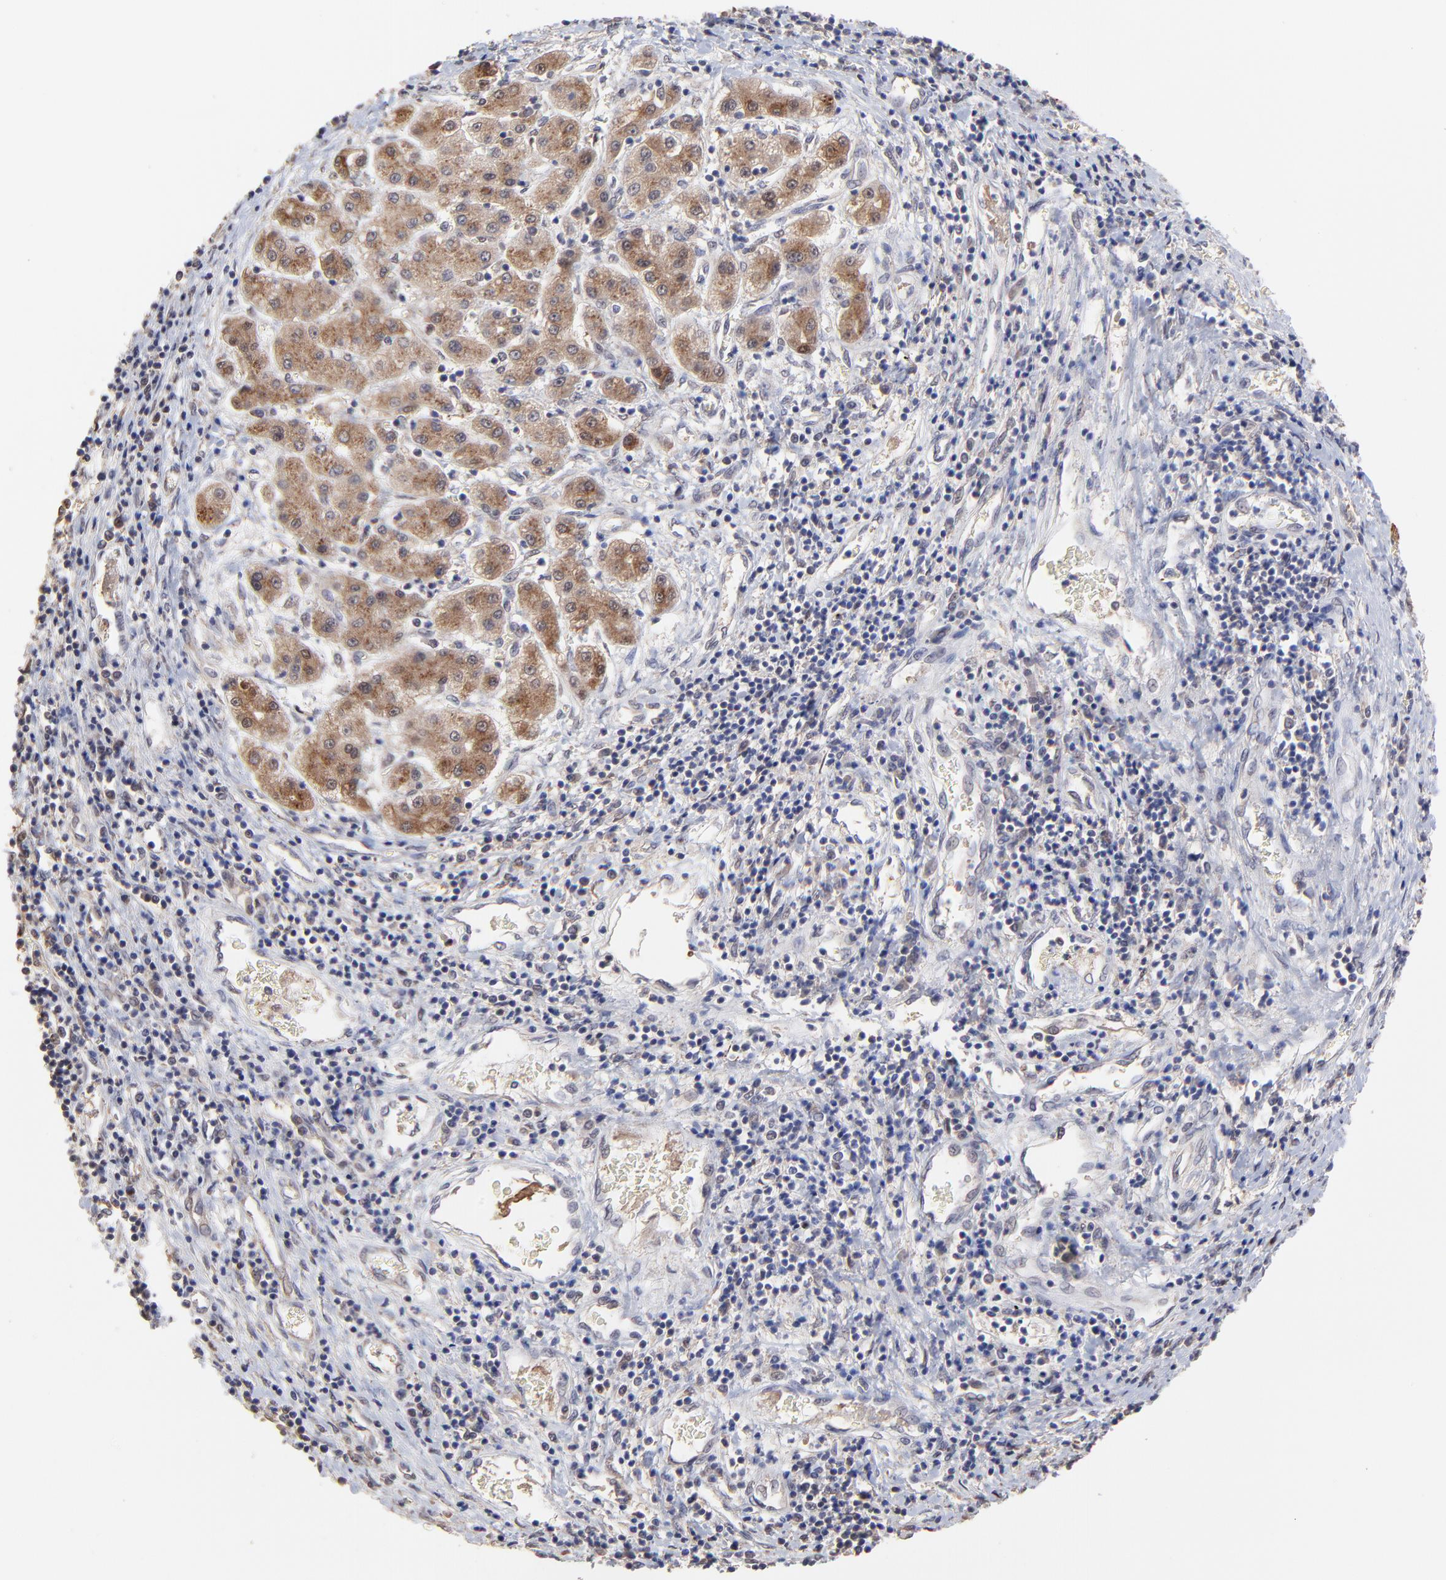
{"staining": {"intensity": "moderate", "quantity": ">75%", "location": "cytoplasmic/membranous,nuclear"}, "tissue": "liver cancer", "cell_type": "Tumor cells", "image_type": "cancer", "snomed": [{"axis": "morphology", "description": "Carcinoma, Hepatocellular, NOS"}, {"axis": "topography", "description": "Liver"}], "caption": "High-magnification brightfield microscopy of liver hepatocellular carcinoma stained with DAB (brown) and counterstained with hematoxylin (blue). tumor cells exhibit moderate cytoplasmic/membranous and nuclear staining is identified in about>75% of cells.", "gene": "PSMD14", "patient": {"sex": "male", "age": 24}}